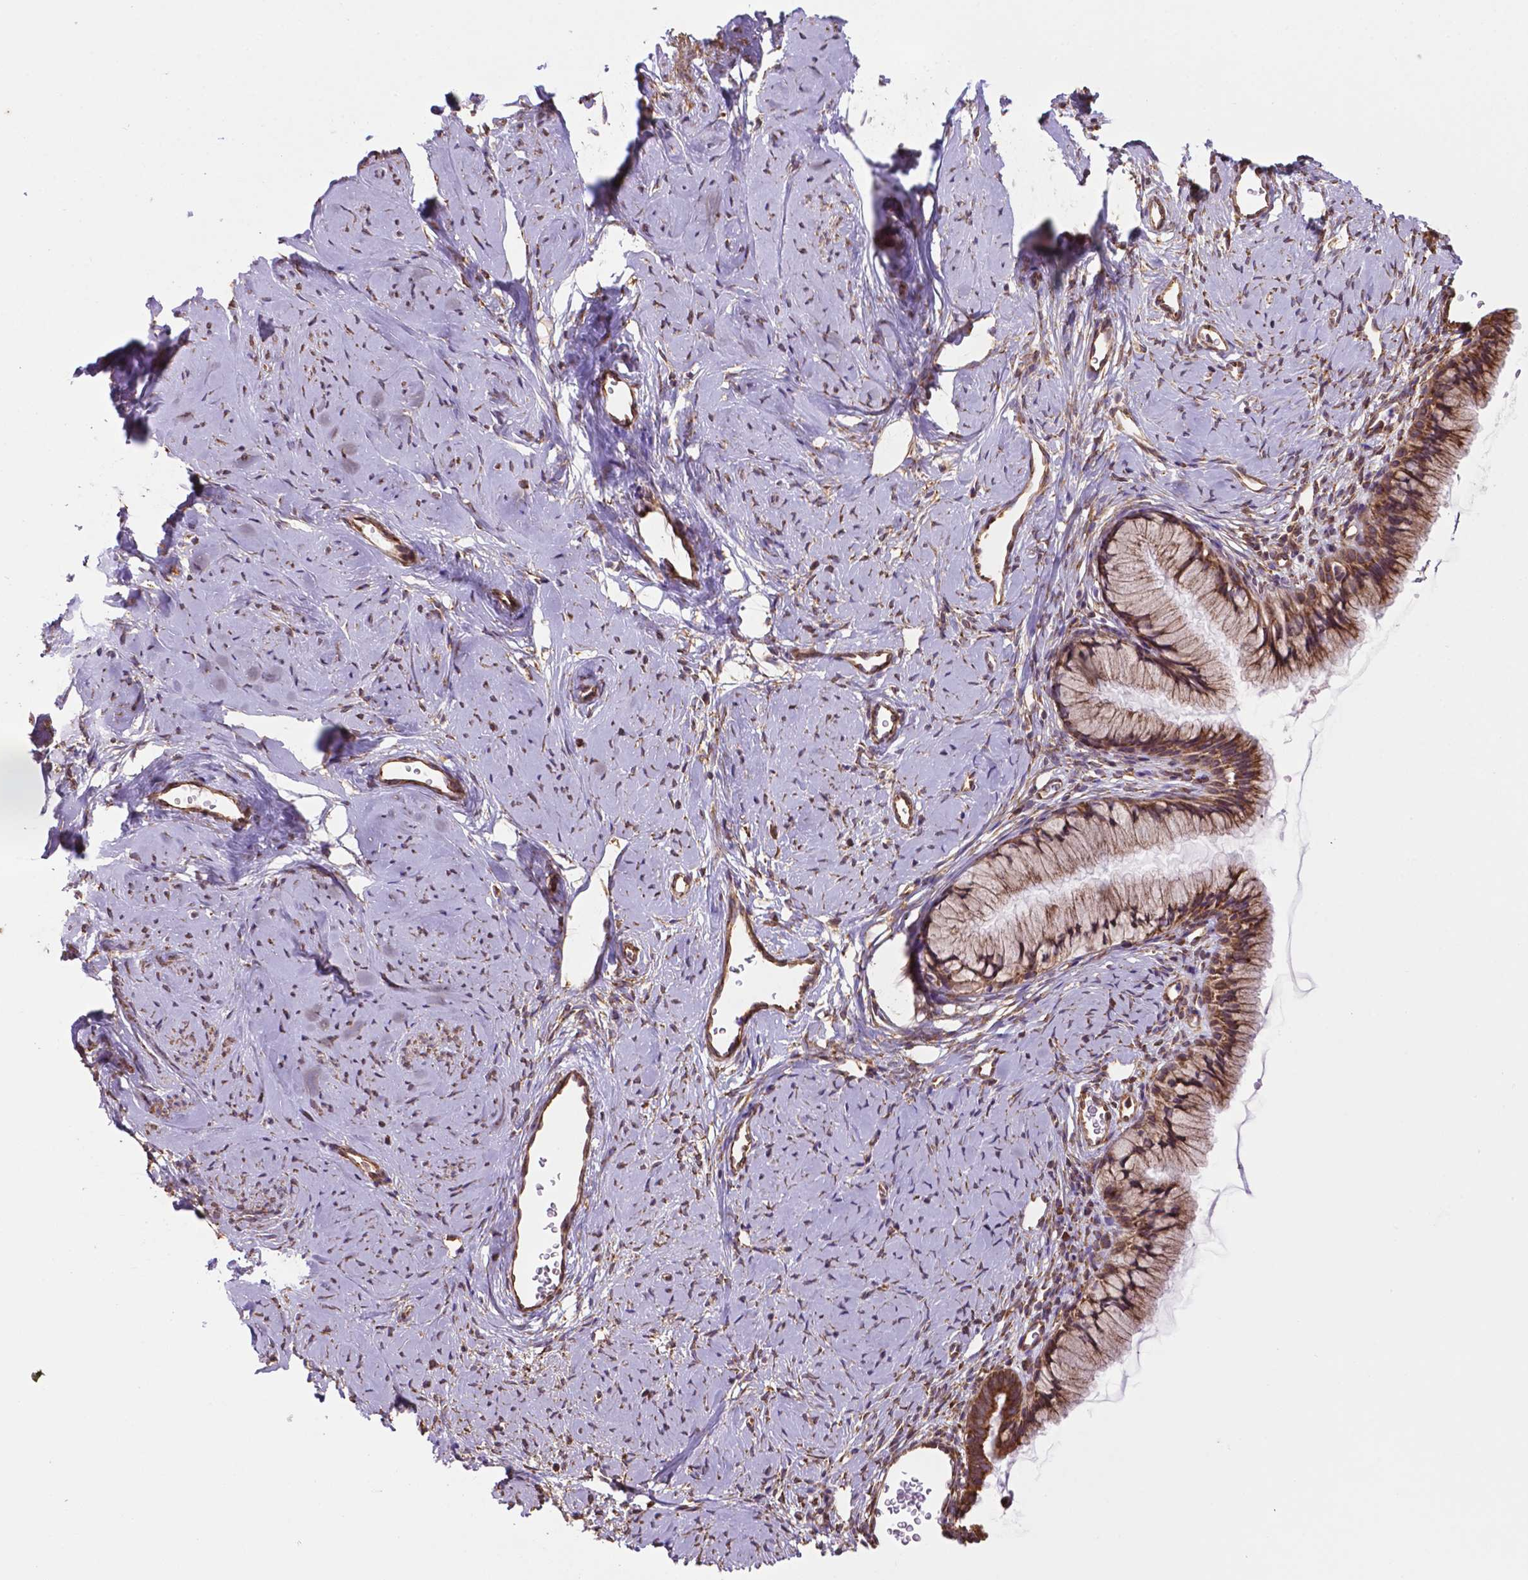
{"staining": {"intensity": "moderate", "quantity": ">75%", "location": "cytoplasmic/membranous"}, "tissue": "cervix", "cell_type": "Glandular cells", "image_type": "normal", "snomed": [{"axis": "morphology", "description": "Normal tissue, NOS"}, {"axis": "topography", "description": "Cervix"}], "caption": "Cervix stained with immunohistochemistry demonstrates moderate cytoplasmic/membranous expression in approximately >75% of glandular cells. The protein of interest is shown in brown color, while the nuclei are stained blue.", "gene": "RPL29", "patient": {"sex": "female", "age": 40}}